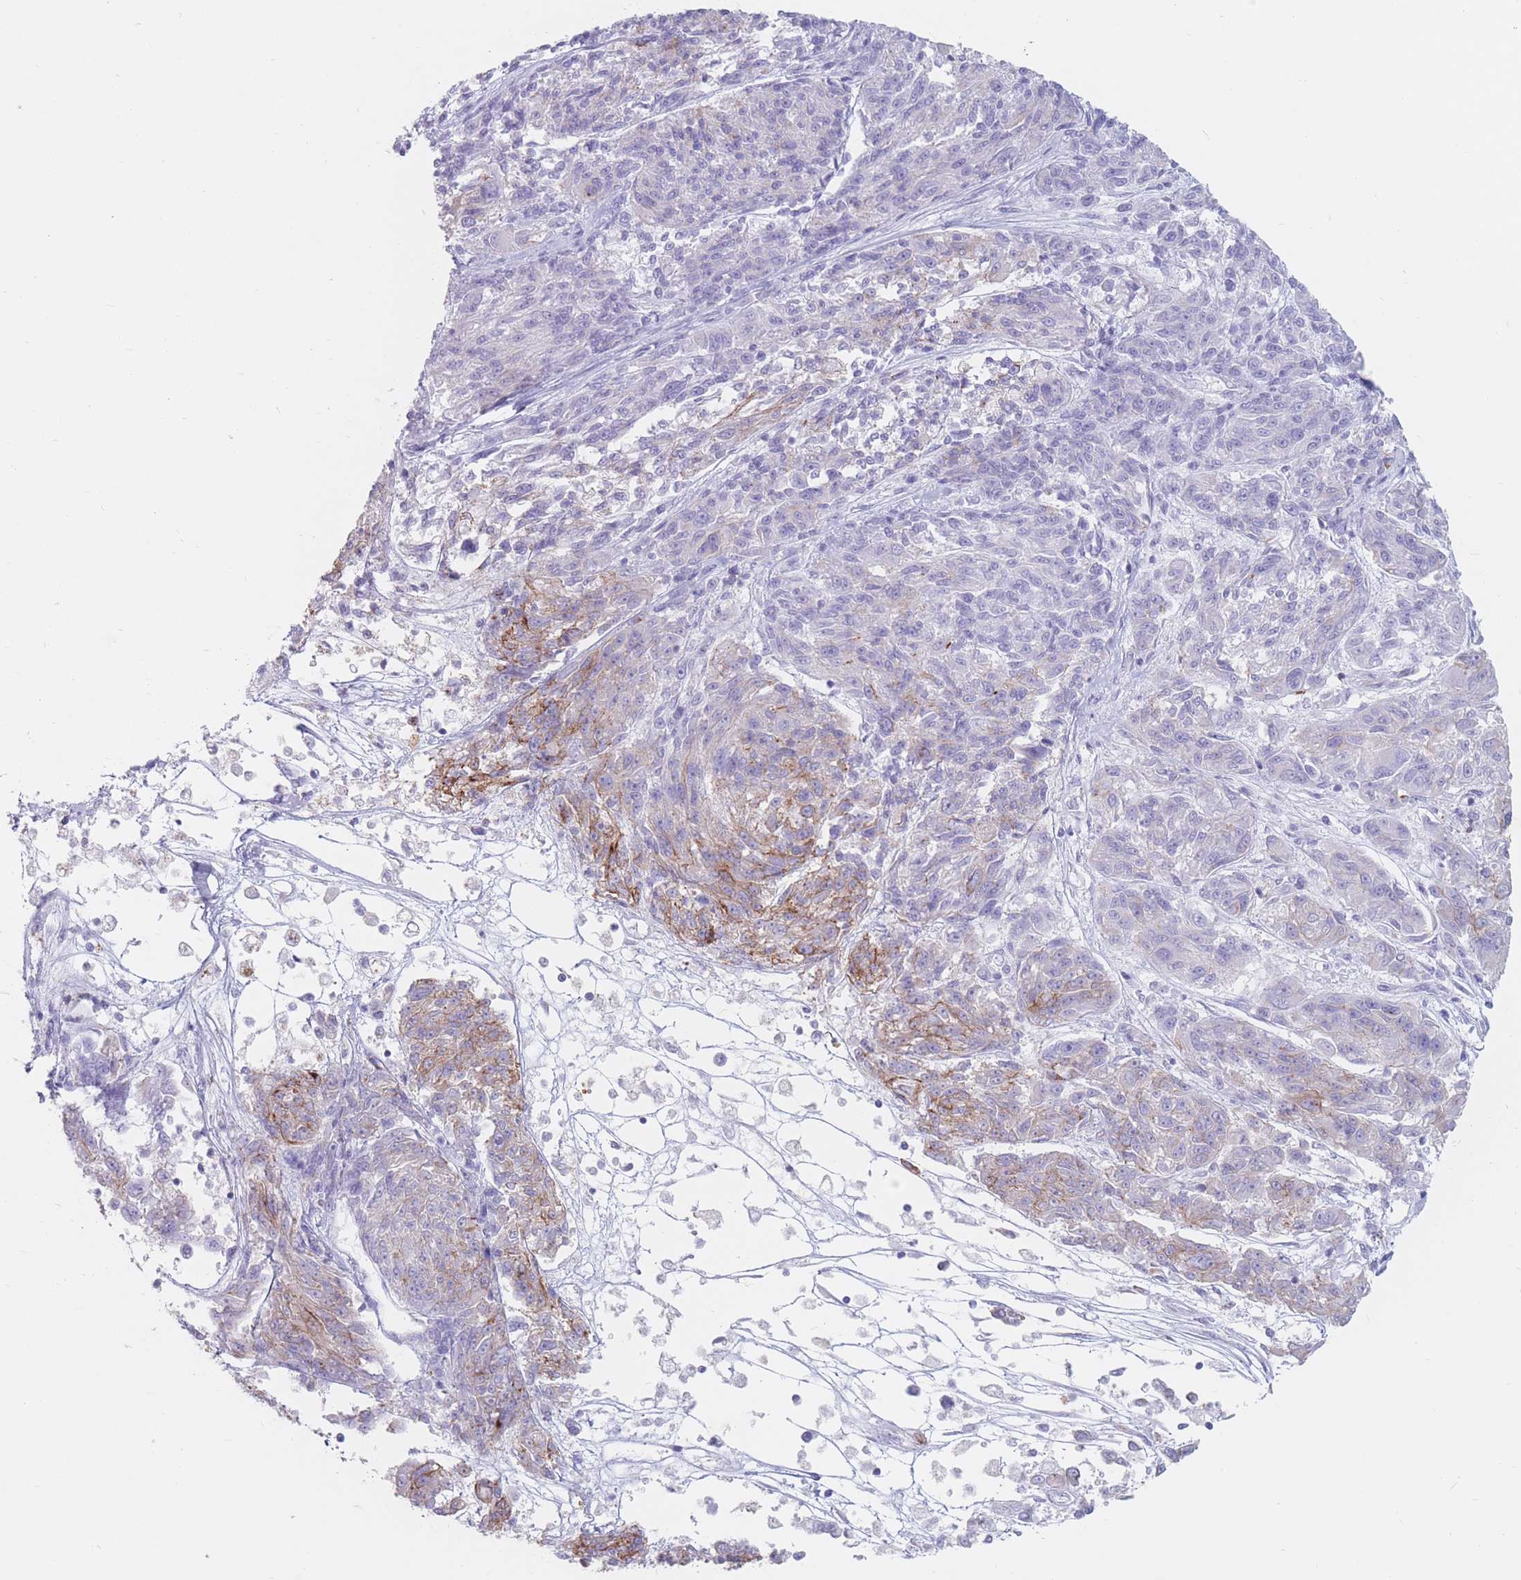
{"staining": {"intensity": "moderate", "quantity": "<25%", "location": "cytoplasmic/membranous"}, "tissue": "melanoma", "cell_type": "Tumor cells", "image_type": "cancer", "snomed": [{"axis": "morphology", "description": "Malignant melanoma, NOS"}, {"axis": "topography", "description": "Skin"}], "caption": "Protein analysis of melanoma tissue reveals moderate cytoplasmic/membranous positivity in approximately <25% of tumor cells. (DAB = brown stain, brightfield microscopy at high magnification).", "gene": "ST3GAL5", "patient": {"sex": "male", "age": 53}}